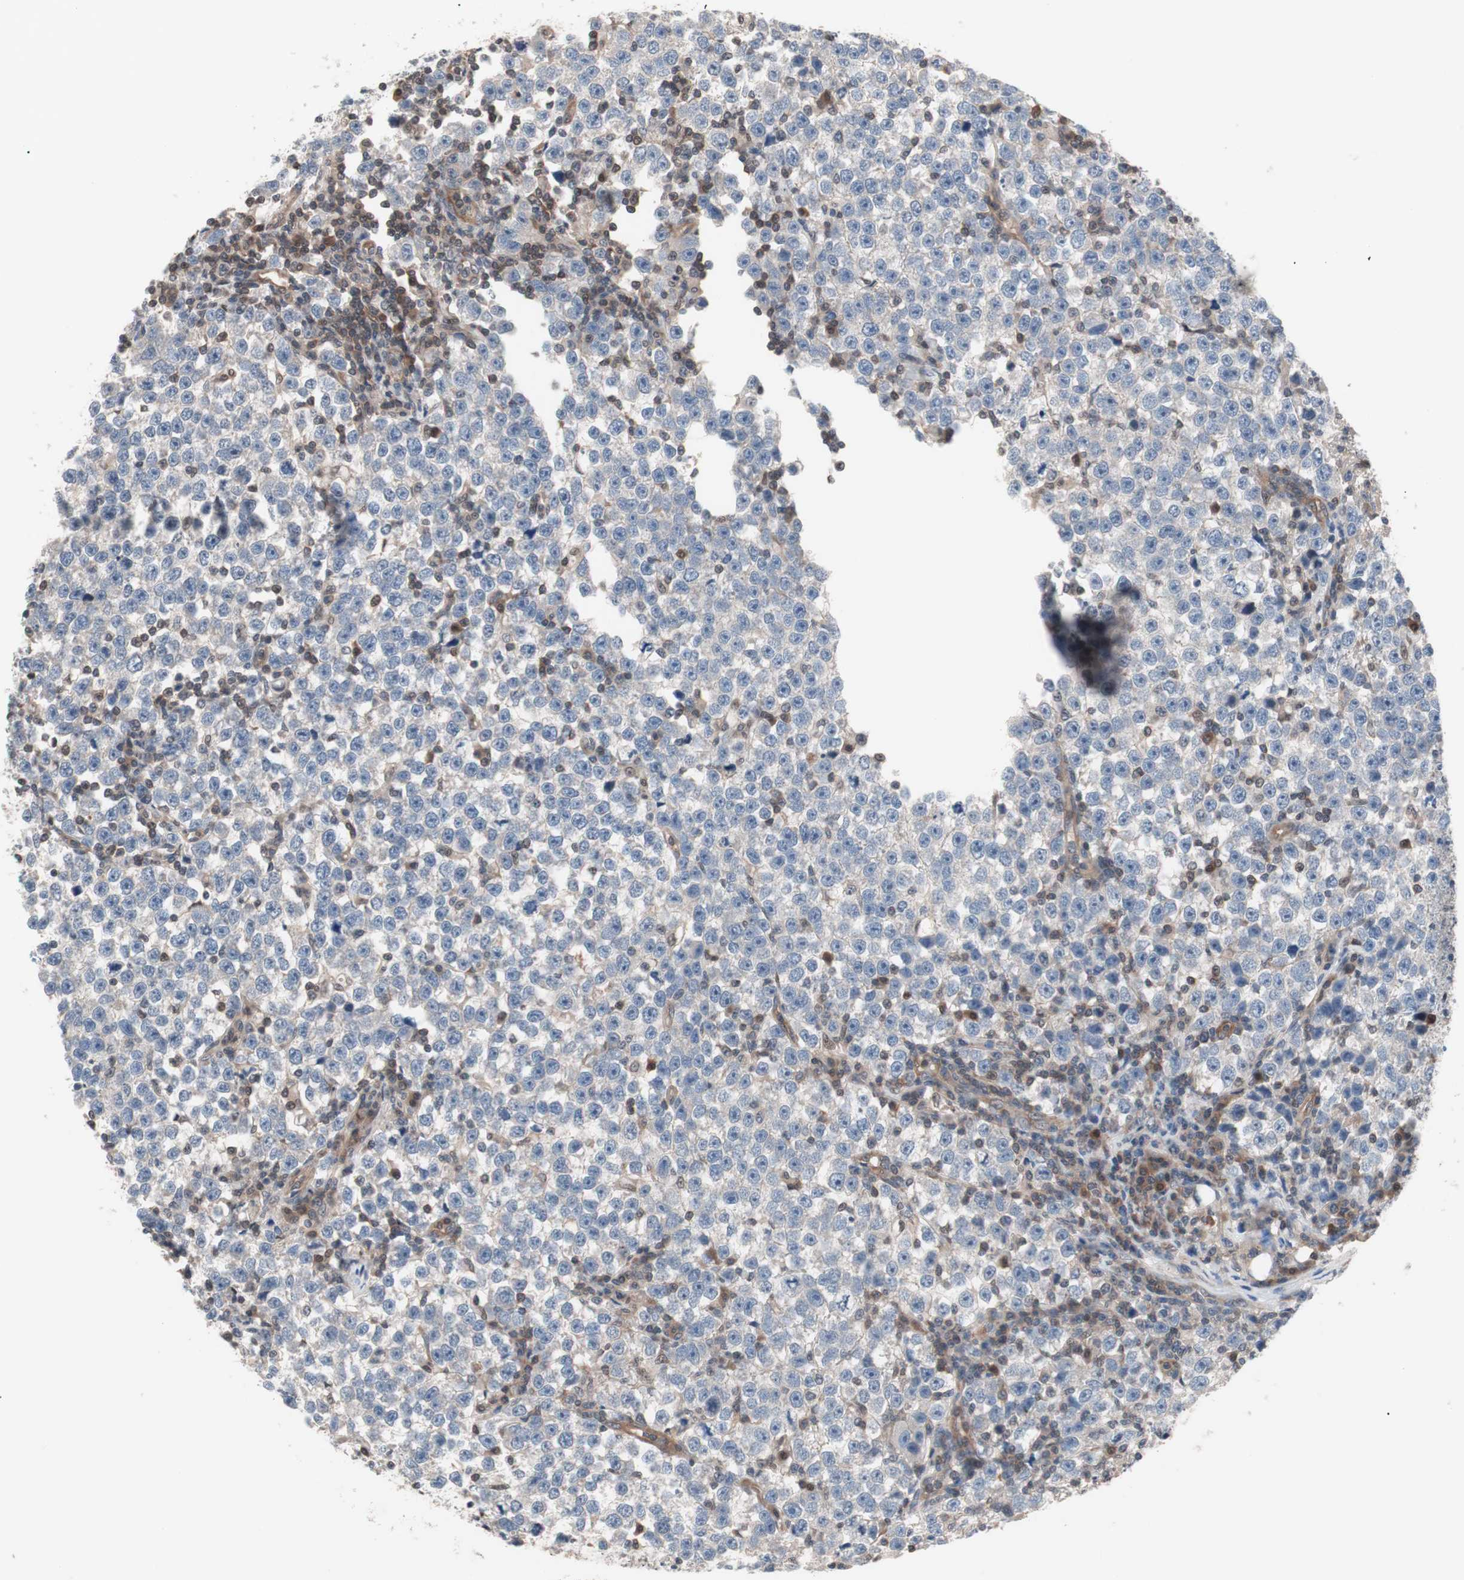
{"staining": {"intensity": "negative", "quantity": "none", "location": "none"}, "tissue": "testis cancer", "cell_type": "Tumor cells", "image_type": "cancer", "snomed": [{"axis": "morphology", "description": "Seminoma, NOS"}, {"axis": "topography", "description": "Testis"}], "caption": "Protein analysis of testis cancer exhibits no significant expression in tumor cells.", "gene": "IRS1", "patient": {"sex": "male", "age": 43}}